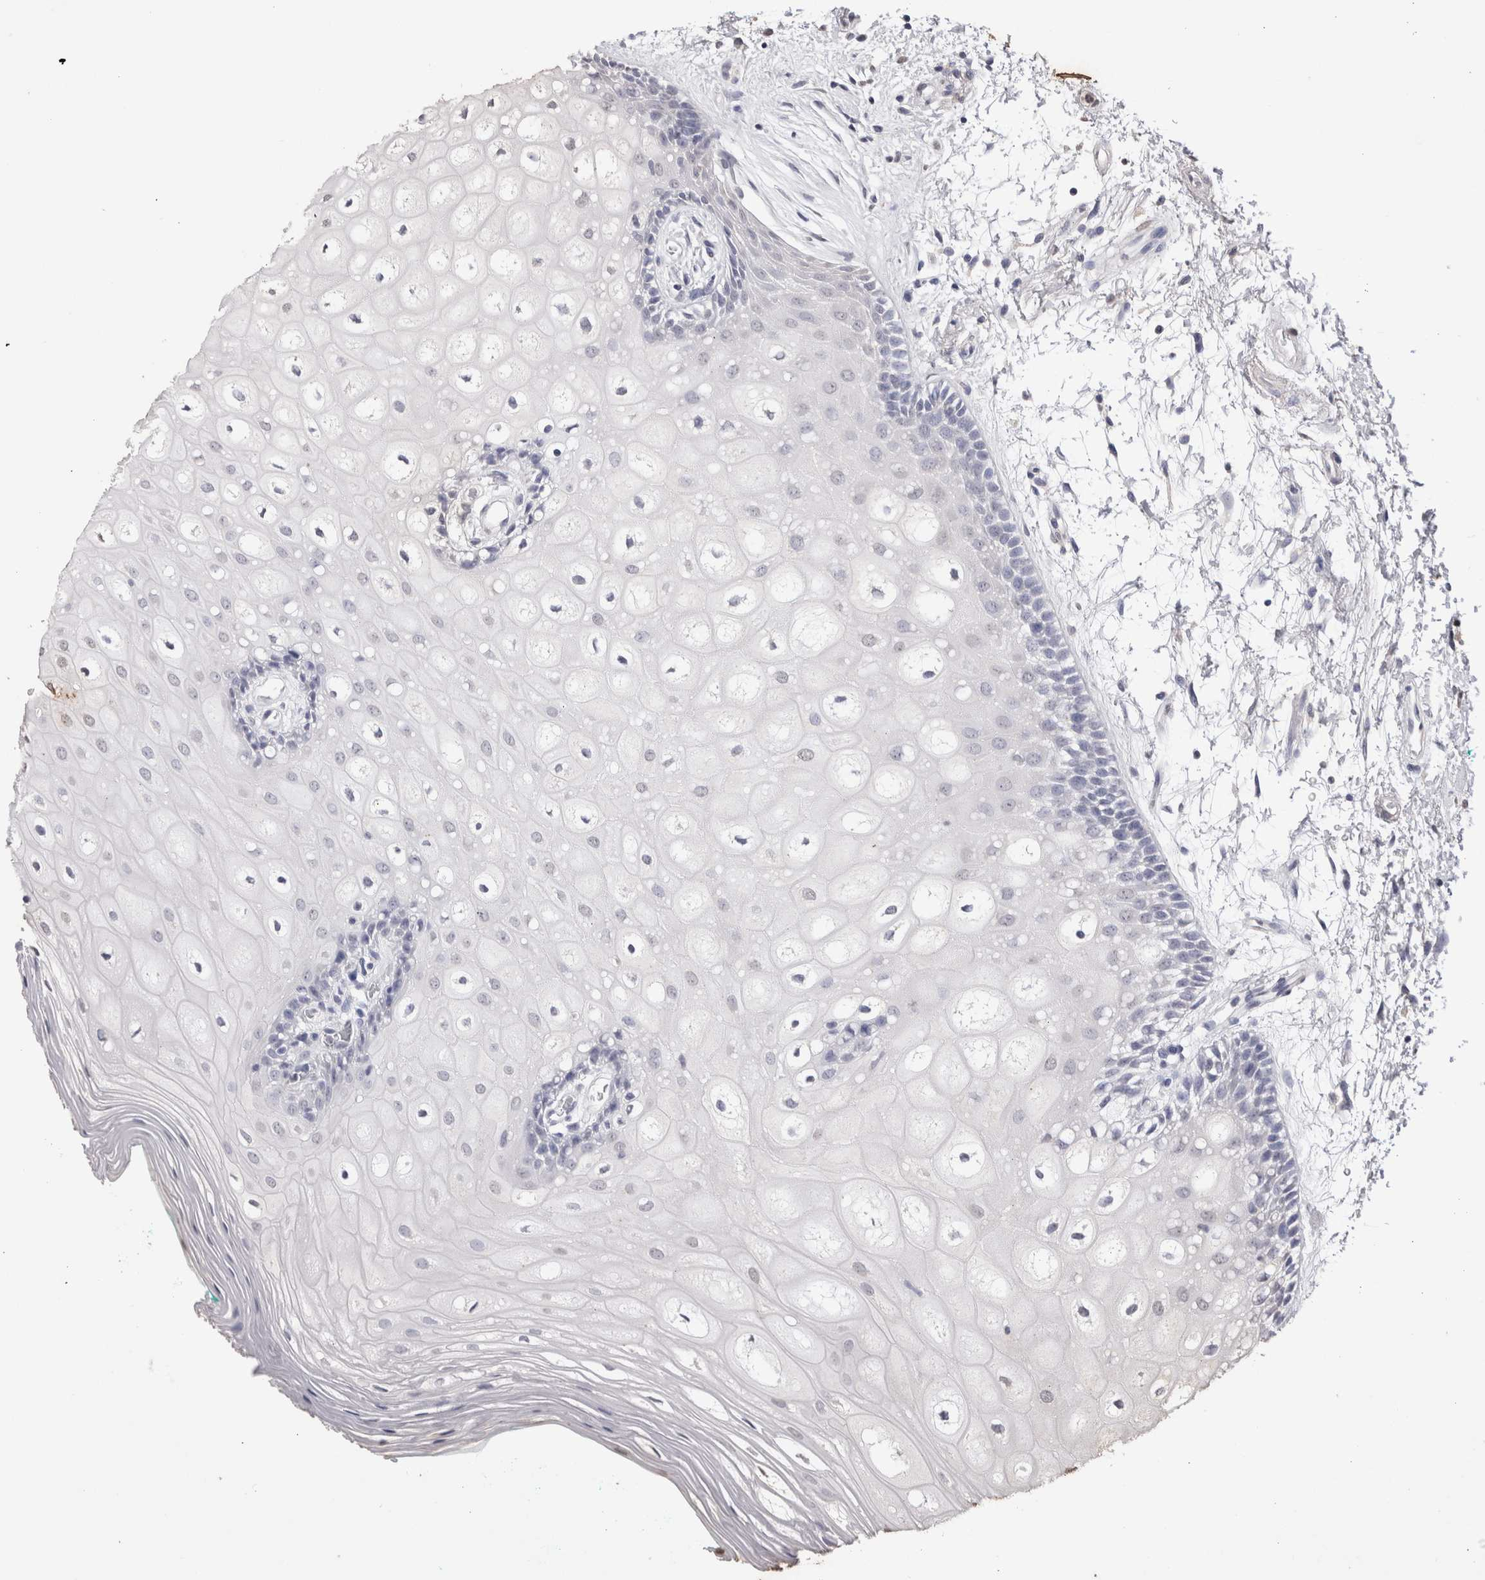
{"staining": {"intensity": "weak", "quantity": "<25%", "location": "nuclear"}, "tissue": "oral mucosa", "cell_type": "Squamous epithelial cells", "image_type": "normal", "snomed": [{"axis": "morphology", "description": "Normal tissue, NOS"}, {"axis": "topography", "description": "Skeletal muscle"}, {"axis": "topography", "description": "Oral tissue"}, {"axis": "topography", "description": "Peripheral nerve tissue"}], "caption": "This is an IHC image of normal human oral mucosa. There is no positivity in squamous epithelial cells.", "gene": "GRK5", "patient": {"sex": "female", "age": 84}}